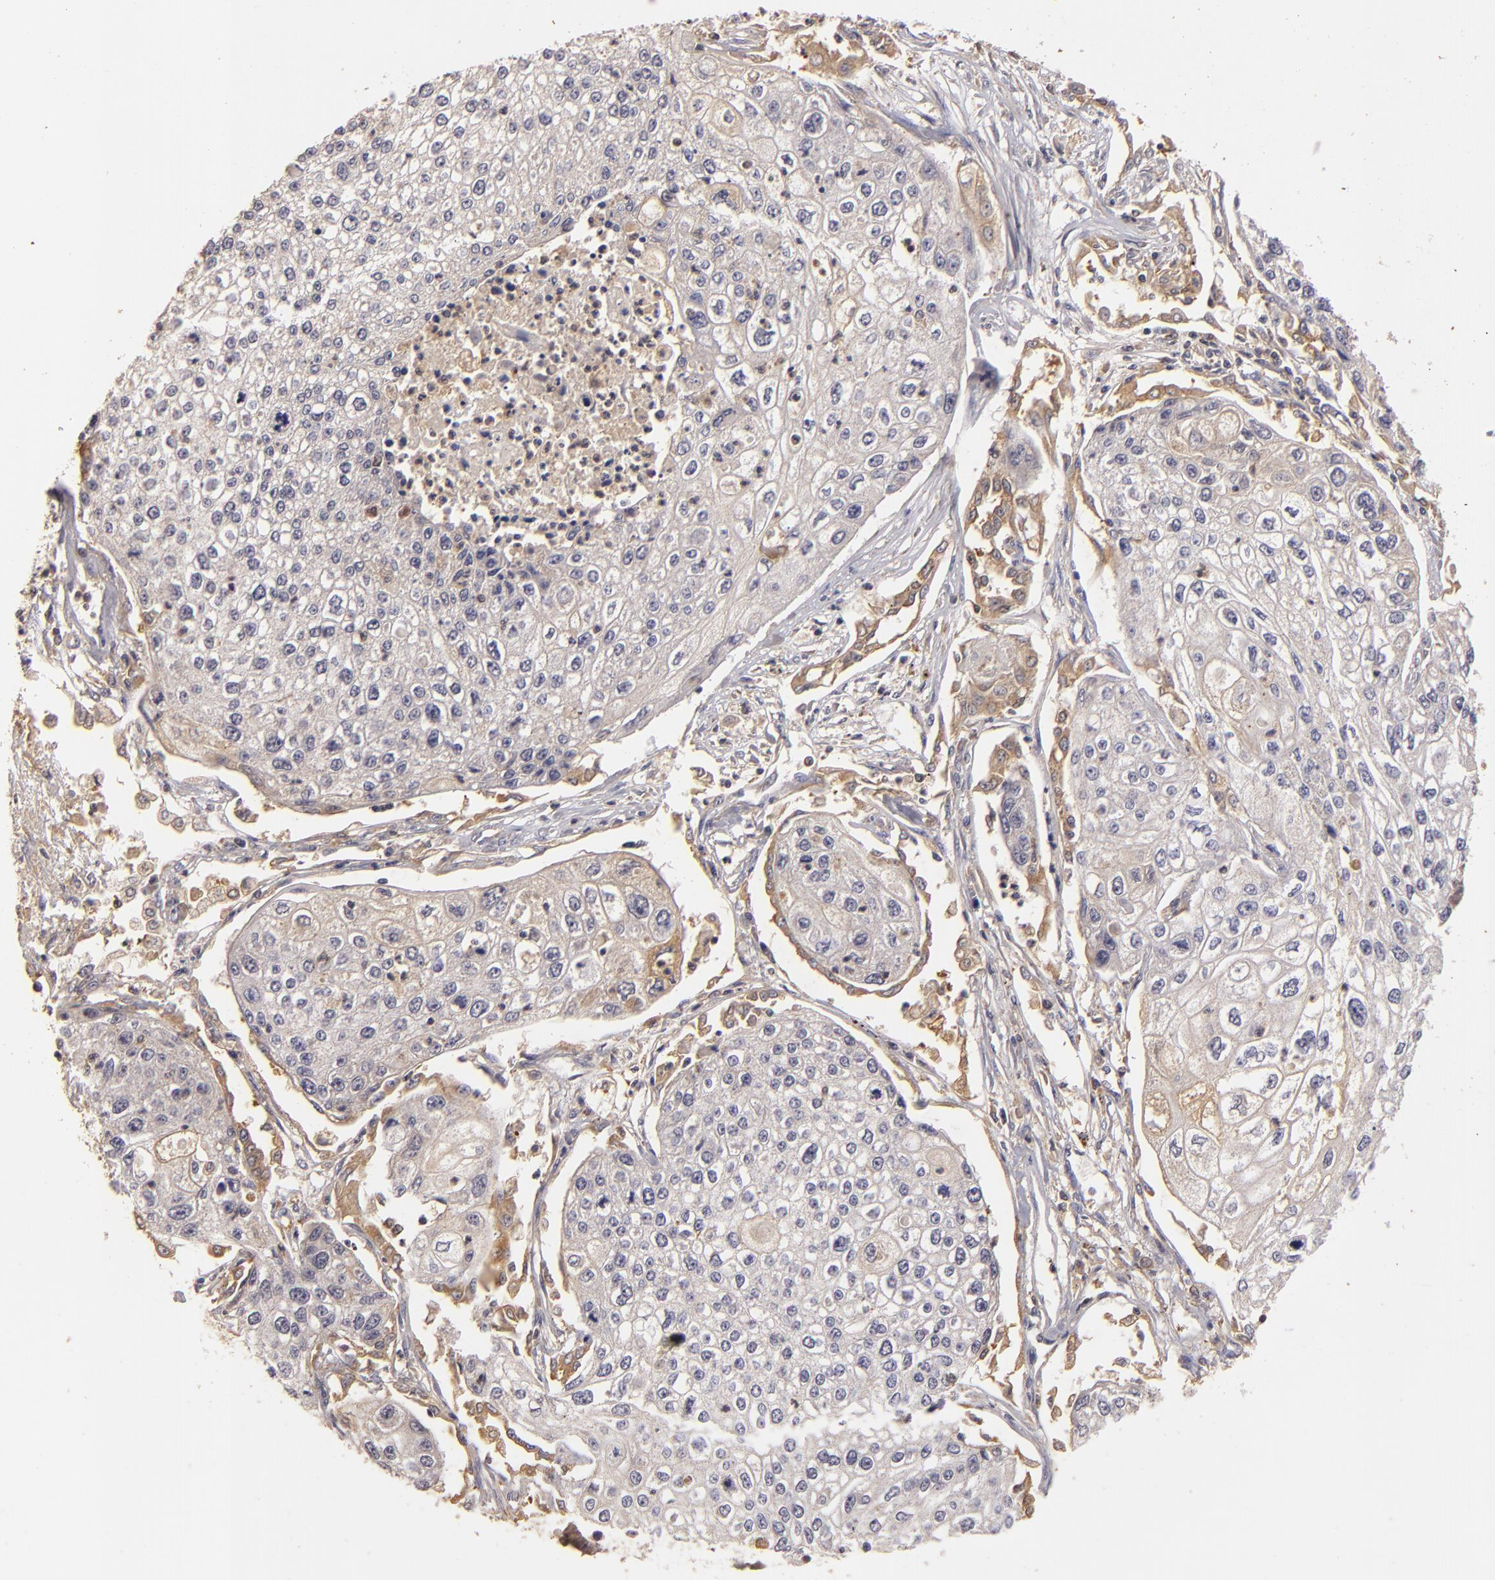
{"staining": {"intensity": "weak", "quantity": ">75%", "location": "cytoplasmic/membranous"}, "tissue": "lung cancer", "cell_type": "Tumor cells", "image_type": "cancer", "snomed": [{"axis": "morphology", "description": "Squamous cell carcinoma, NOS"}, {"axis": "topography", "description": "Lung"}], "caption": "High-magnification brightfield microscopy of lung cancer stained with DAB (brown) and counterstained with hematoxylin (blue). tumor cells exhibit weak cytoplasmic/membranous positivity is identified in approximately>75% of cells.", "gene": "PRKCD", "patient": {"sex": "male", "age": 75}}